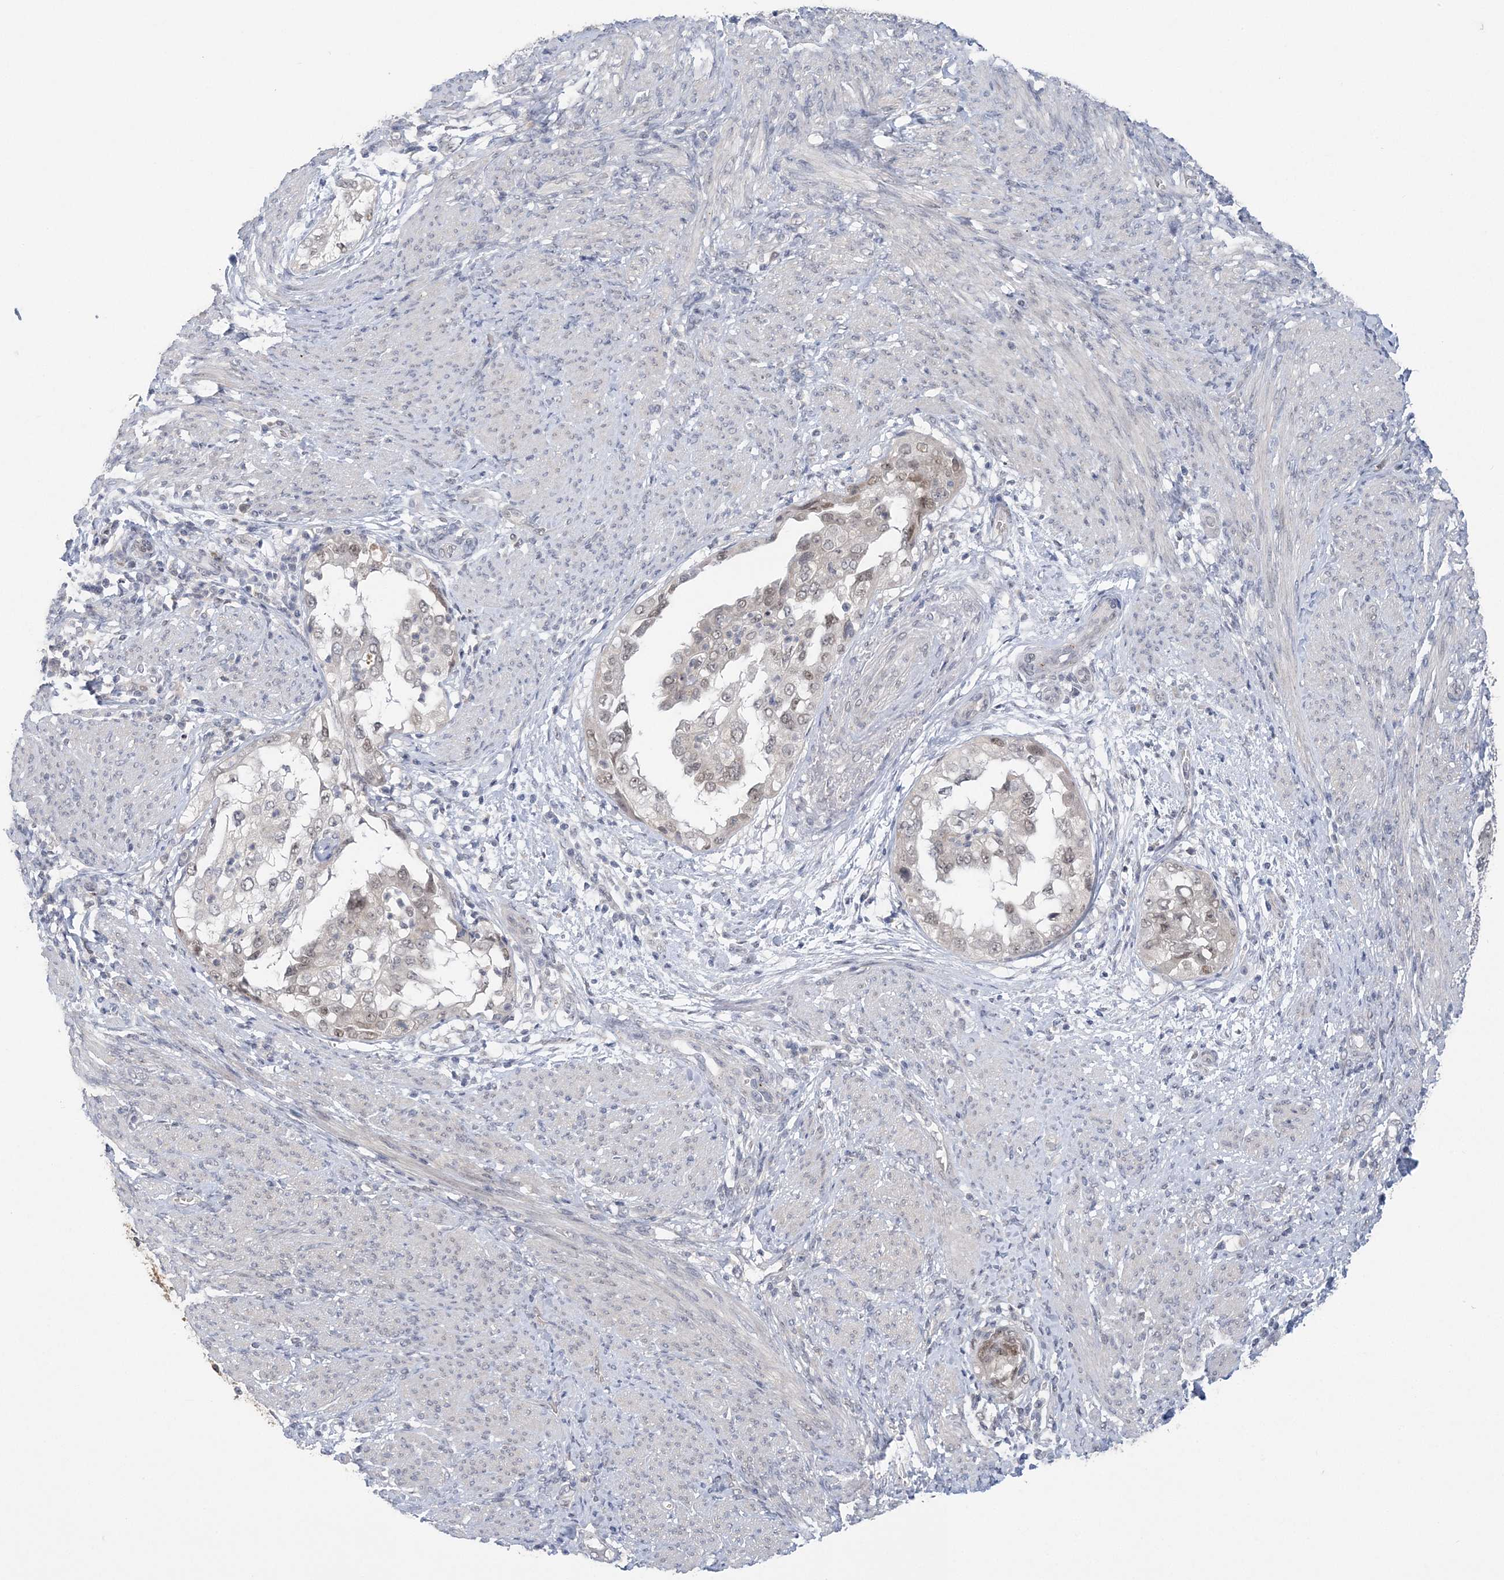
{"staining": {"intensity": "weak", "quantity": "<25%", "location": "nuclear"}, "tissue": "endometrial cancer", "cell_type": "Tumor cells", "image_type": "cancer", "snomed": [{"axis": "morphology", "description": "Adenocarcinoma, NOS"}, {"axis": "topography", "description": "Endometrium"}], "caption": "This is an IHC image of human endometrial cancer. There is no positivity in tumor cells.", "gene": "ZBTB7A", "patient": {"sex": "female", "age": 85}}